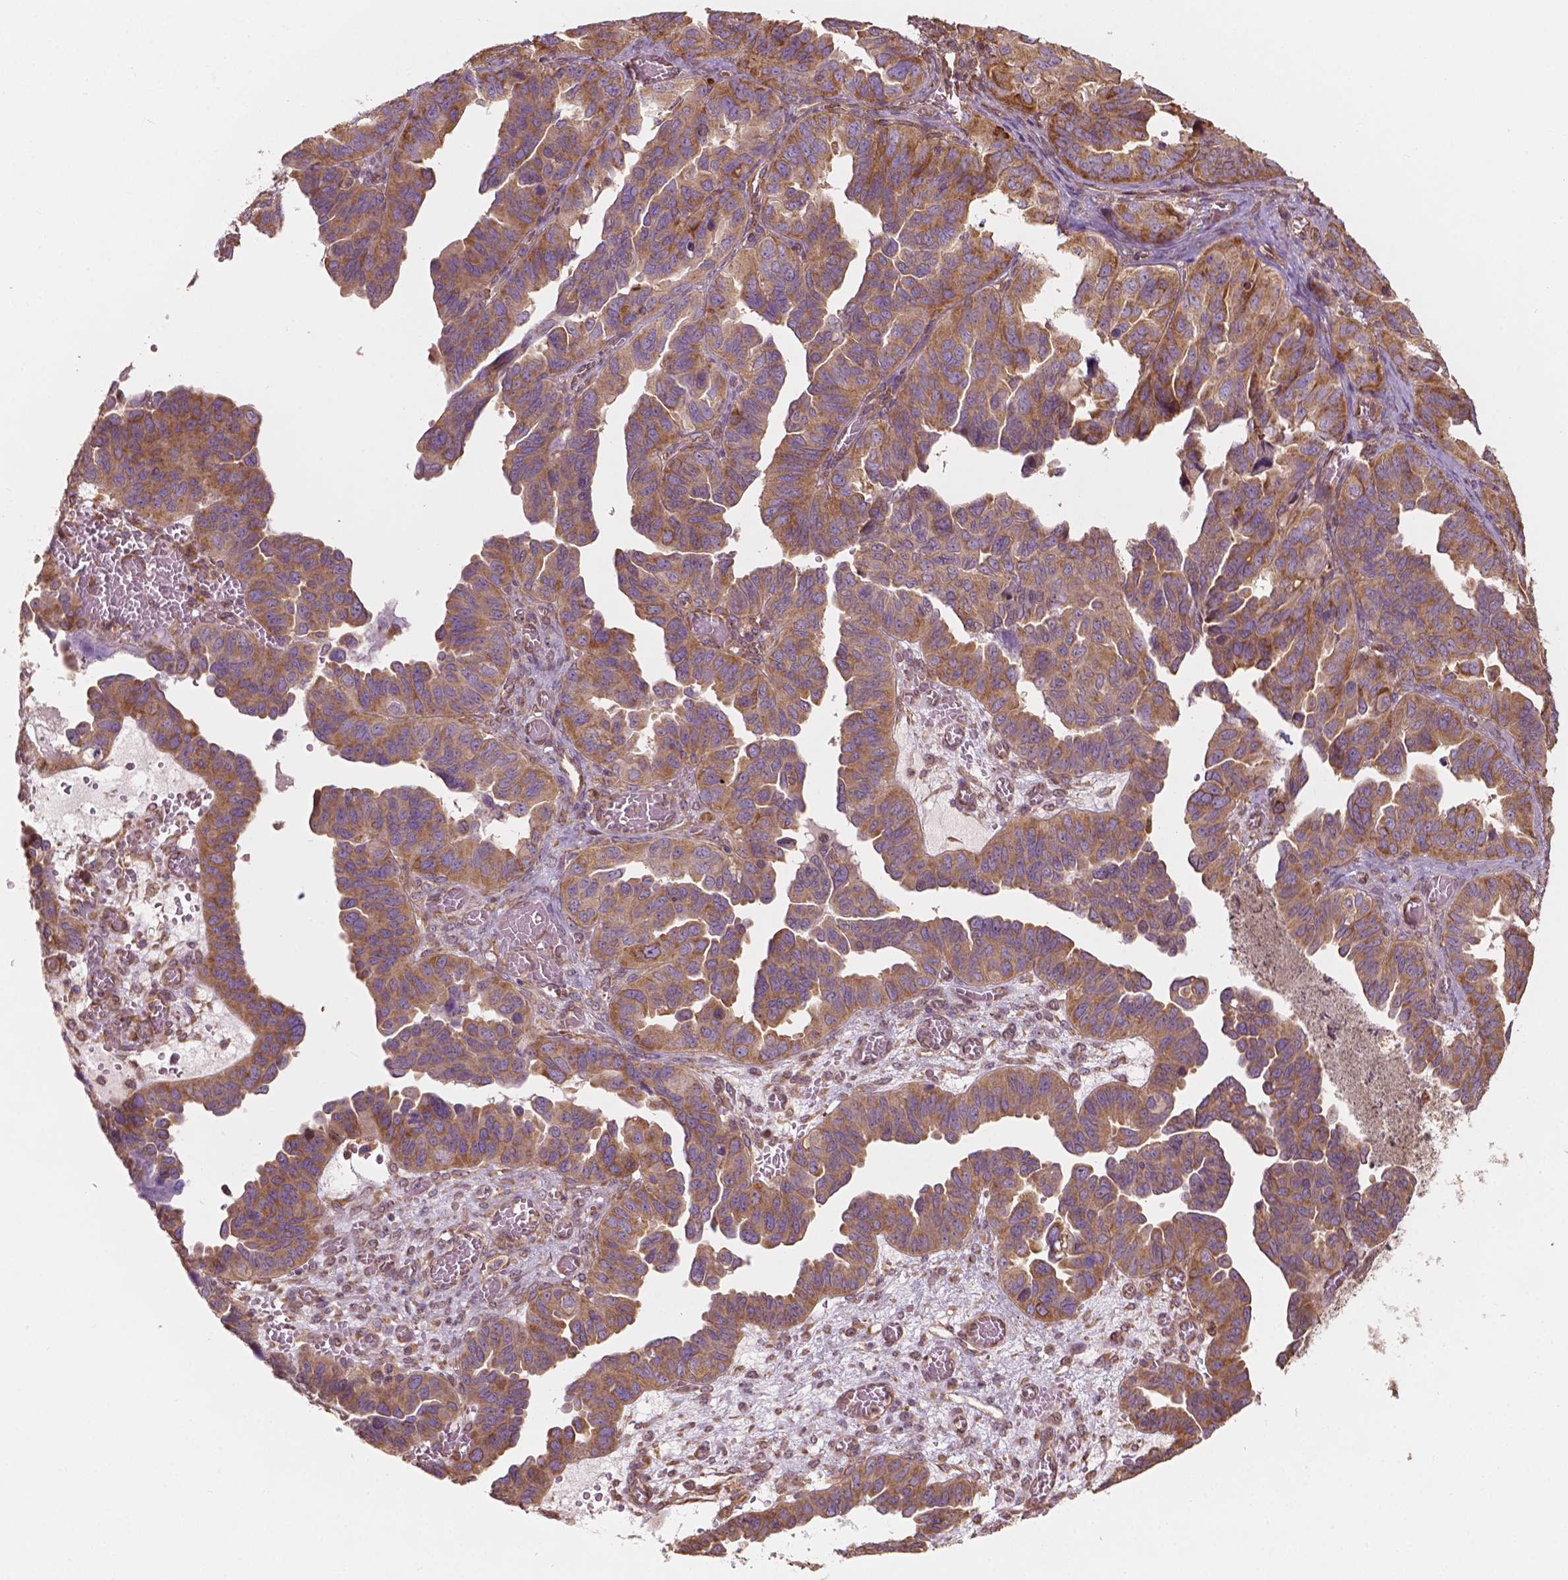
{"staining": {"intensity": "moderate", "quantity": ">75%", "location": "cytoplasmic/membranous"}, "tissue": "ovarian cancer", "cell_type": "Tumor cells", "image_type": "cancer", "snomed": [{"axis": "morphology", "description": "Cystadenocarcinoma, serous, NOS"}, {"axis": "topography", "description": "Ovary"}], "caption": "Ovarian cancer stained with immunohistochemistry exhibits moderate cytoplasmic/membranous expression in approximately >75% of tumor cells.", "gene": "G3BP1", "patient": {"sex": "female", "age": 64}}